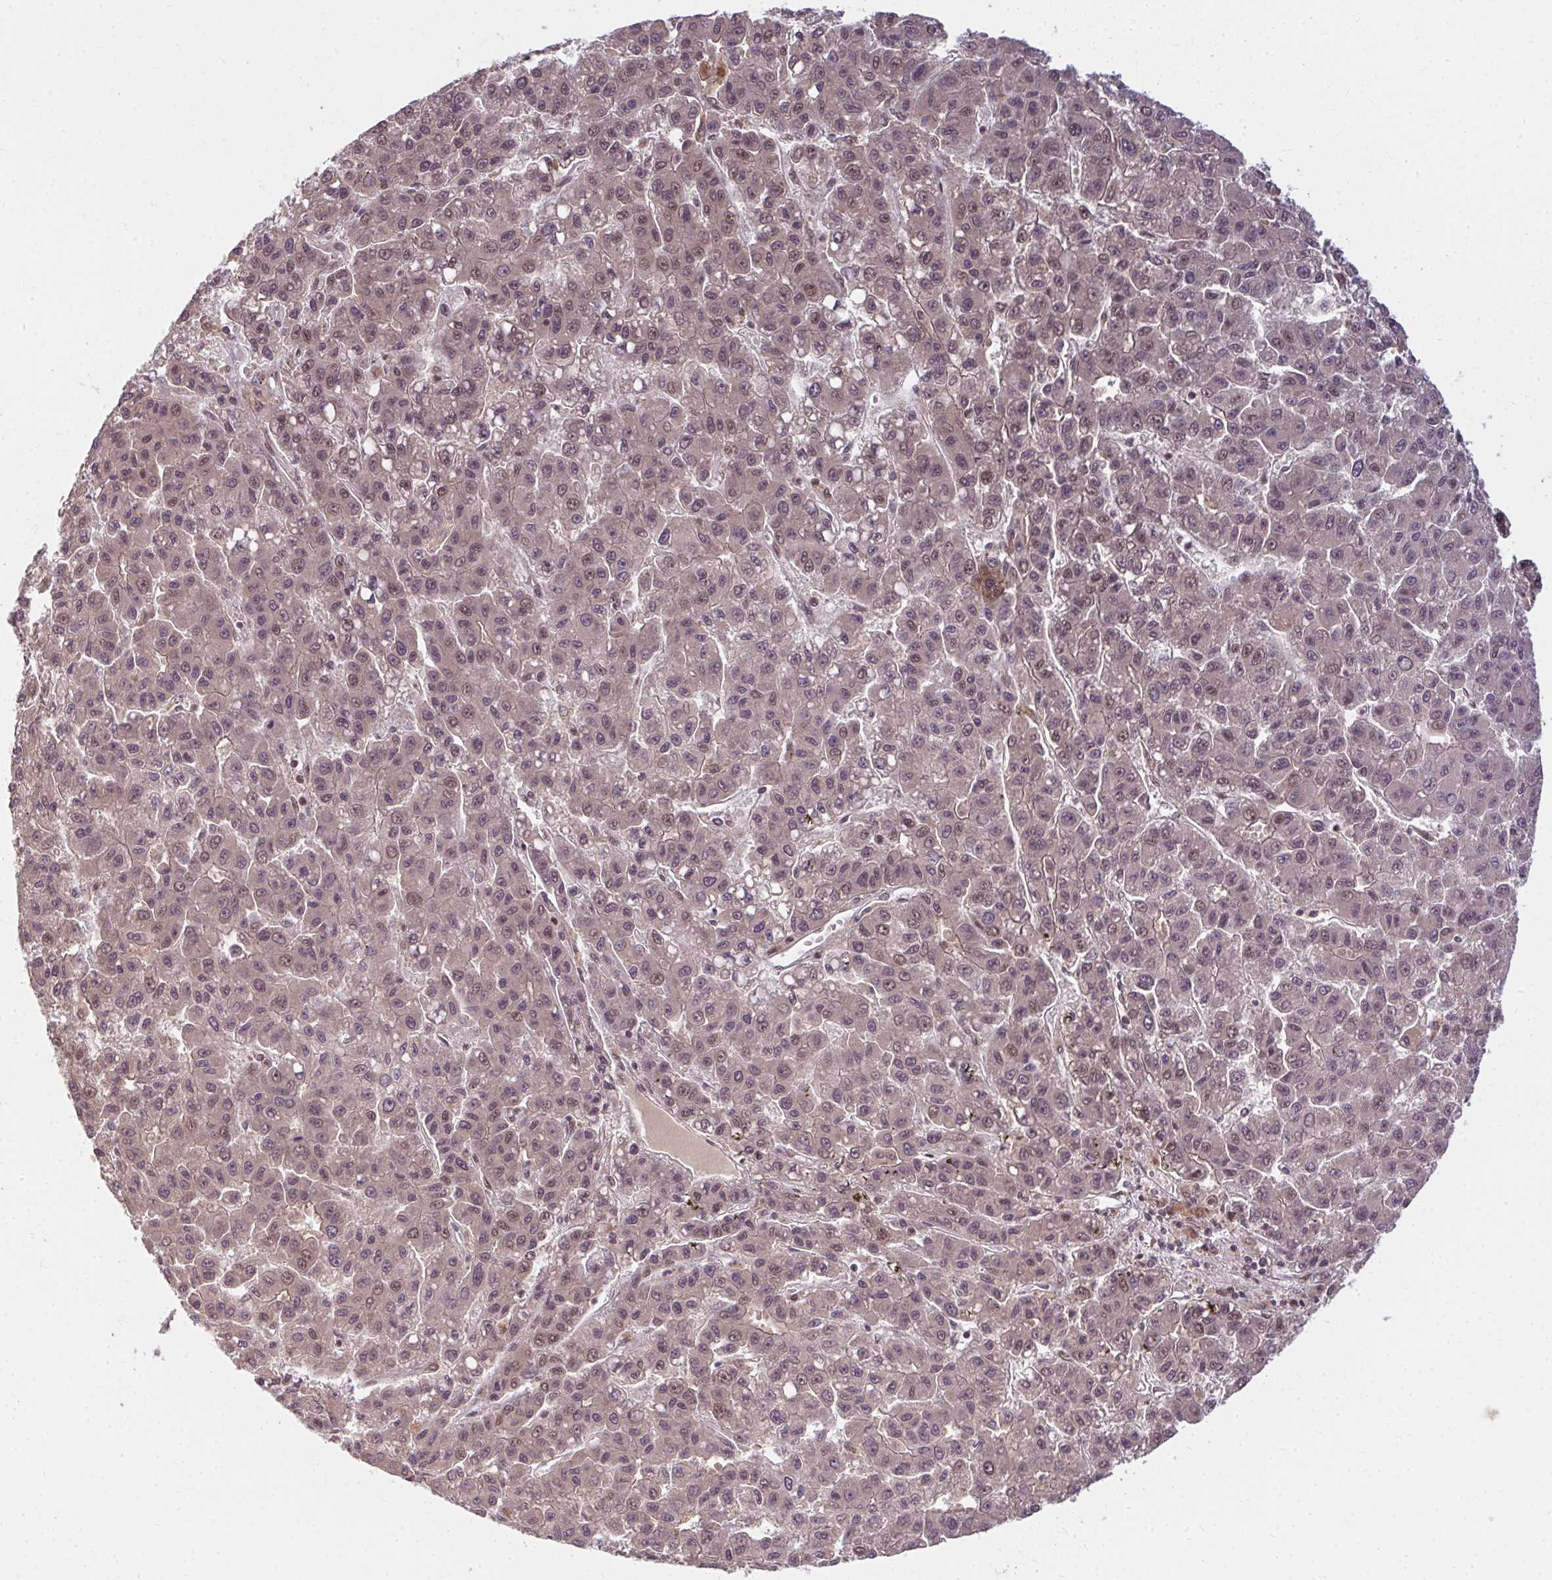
{"staining": {"intensity": "weak", "quantity": "25%-75%", "location": "nuclear"}, "tissue": "liver cancer", "cell_type": "Tumor cells", "image_type": "cancer", "snomed": [{"axis": "morphology", "description": "Carcinoma, Hepatocellular, NOS"}, {"axis": "topography", "description": "Liver"}], "caption": "Immunohistochemical staining of human liver cancer shows low levels of weak nuclear expression in about 25%-75% of tumor cells. (DAB (3,3'-diaminobenzidine) IHC with brightfield microscopy, high magnification).", "gene": "GTF3C6", "patient": {"sex": "male", "age": 70}}